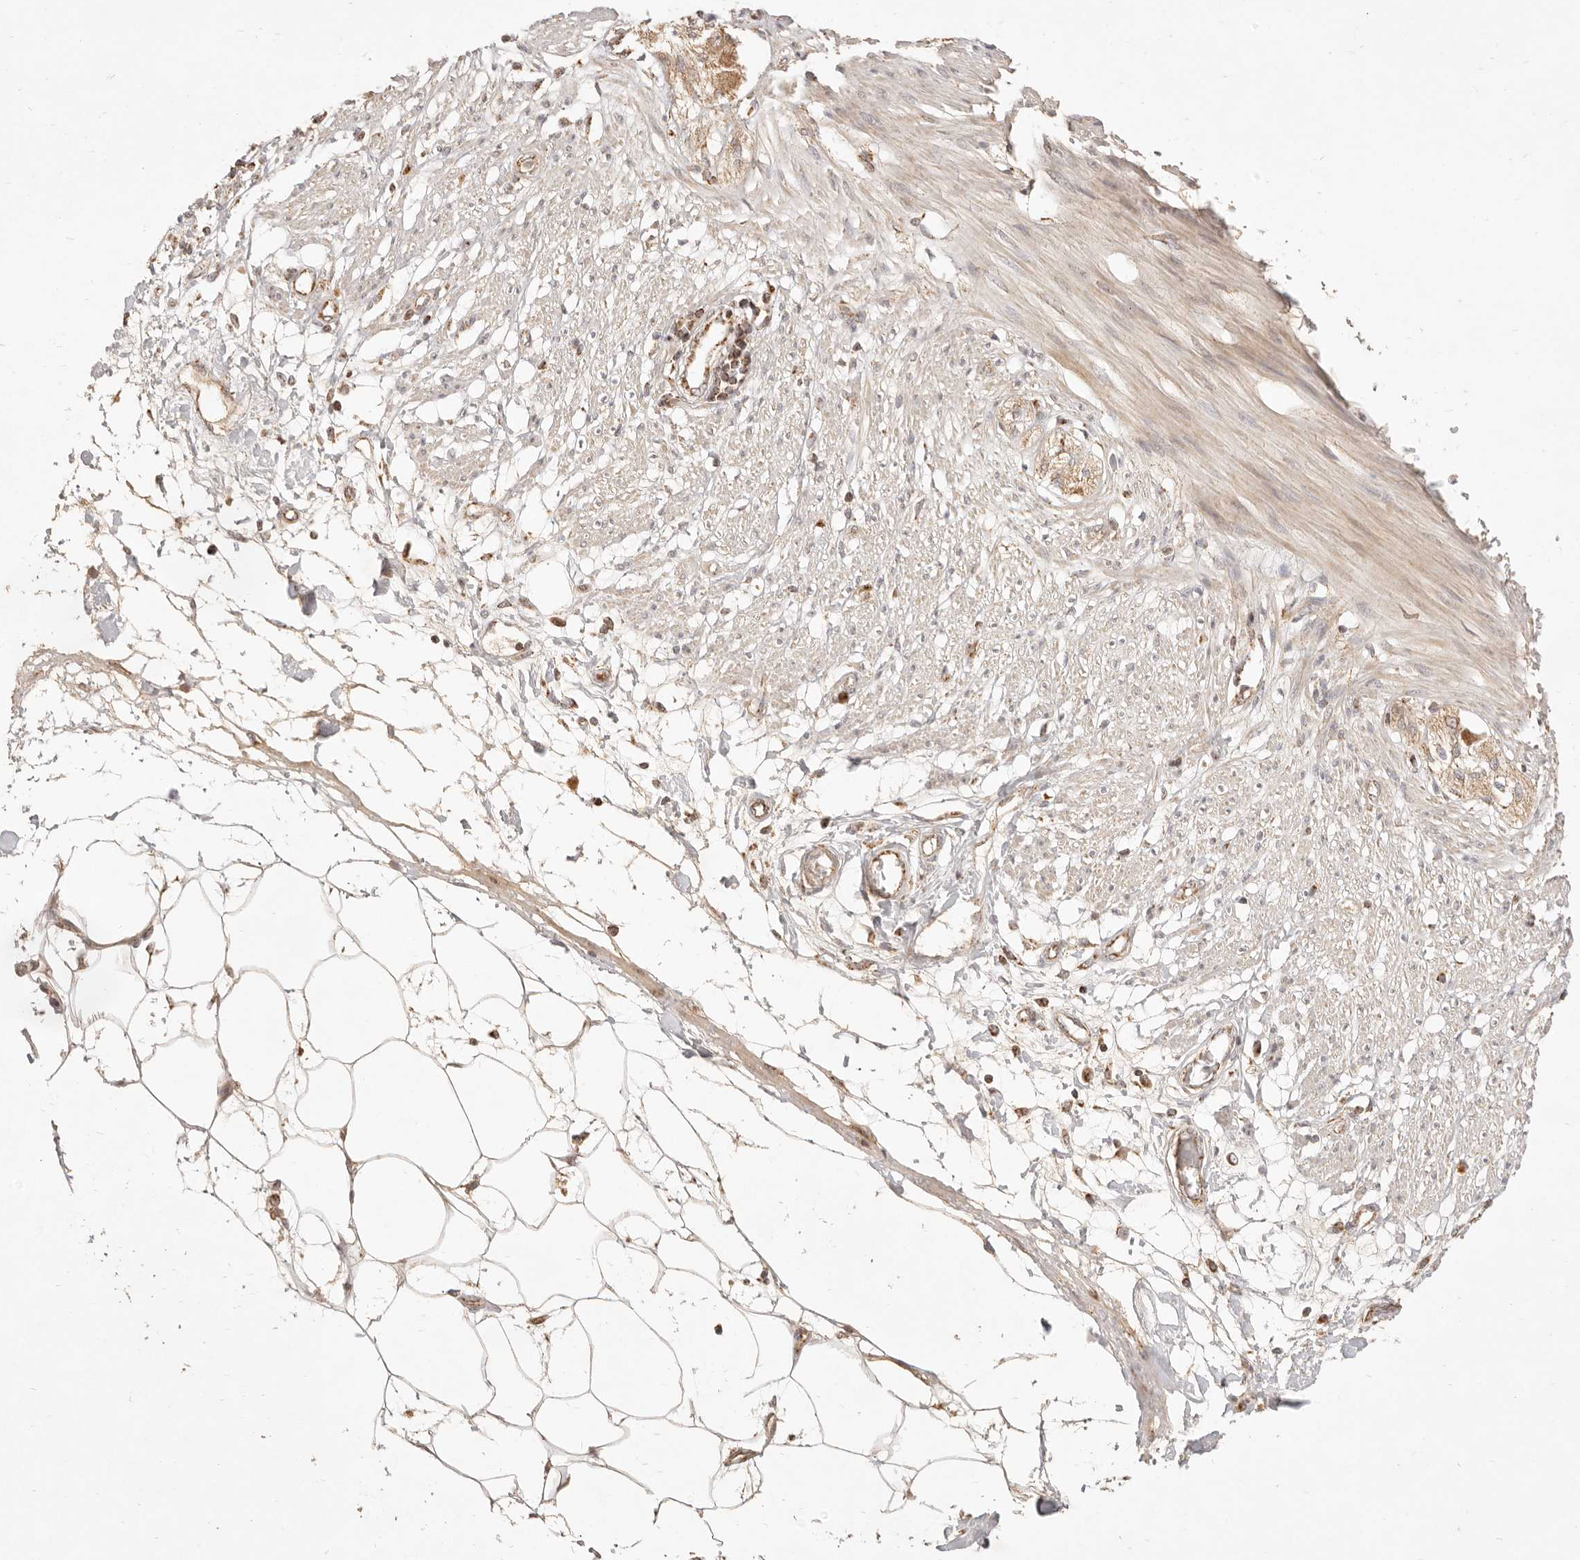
{"staining": {"intensity": "weak", "quantity": "25%-75%", "location": "cytoplasmic/membranous"}, "tissue": "smooth muscle", "cell_type": "Smooth muscle cells", "image_type": "normal", "snomed": [{"axis": "morphology", "description": "Normal tissue, NOS"}, {"axis": "morphology", "description": "Adenocarcinoma, NOS"}, {"axis": "topography", "description": "Smooth muscle"}, {"axis": "topography", "description": "Colon"}], "caption": "Weak cytoplasmic/membranous staining for a protein is present in about 25%-75% of smooth muscle cells of unremarkable smooth muscle using immunohistochemistry.", "gene": "CPLANE2", "patient": {"sex": "male", "age": 14}}